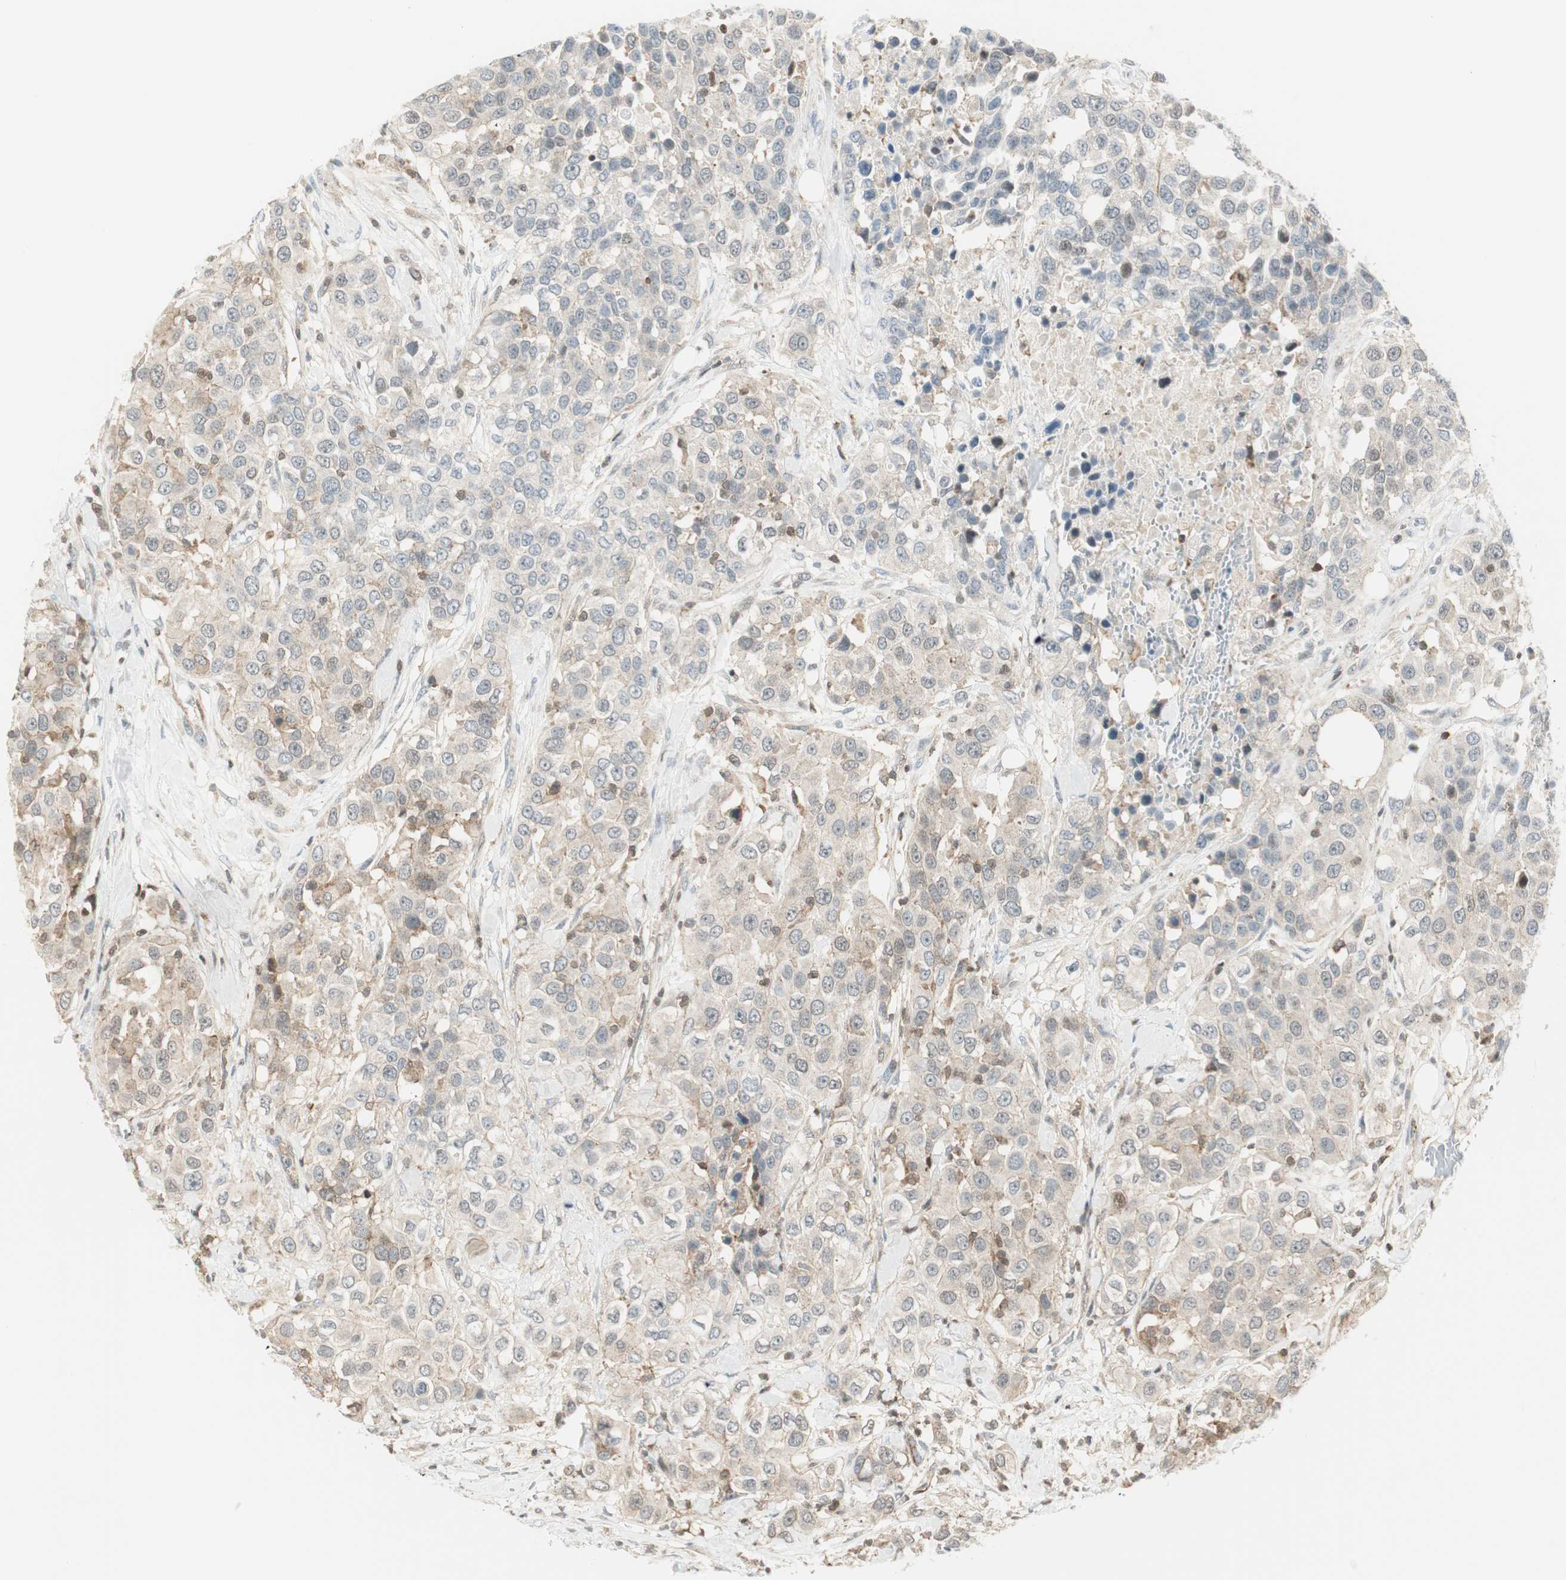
{"staining": {"intensity": "weak", "quantity": ">75%", "location": "cytoplasmic/membranous"}, "tissue": "urothelial cancer", "cell_type": "Tumor cells", "image_type": "cancer", "snomed": [{"axis": "morphology", "description": "Urothelial carcinoma, High grade"}, {"axis": "topography", "description": "Urinary bladder"}], "caption": "IHC (DAB (3,3'-diaminobenzidine)) staining of human high-grade urothelial carcinoma displays weak cytoplasmic/membranous protein staining in about >75% of tumor cells.", "gene": "PPP1CA", "patient": {"sex": "female", "age": 80}}